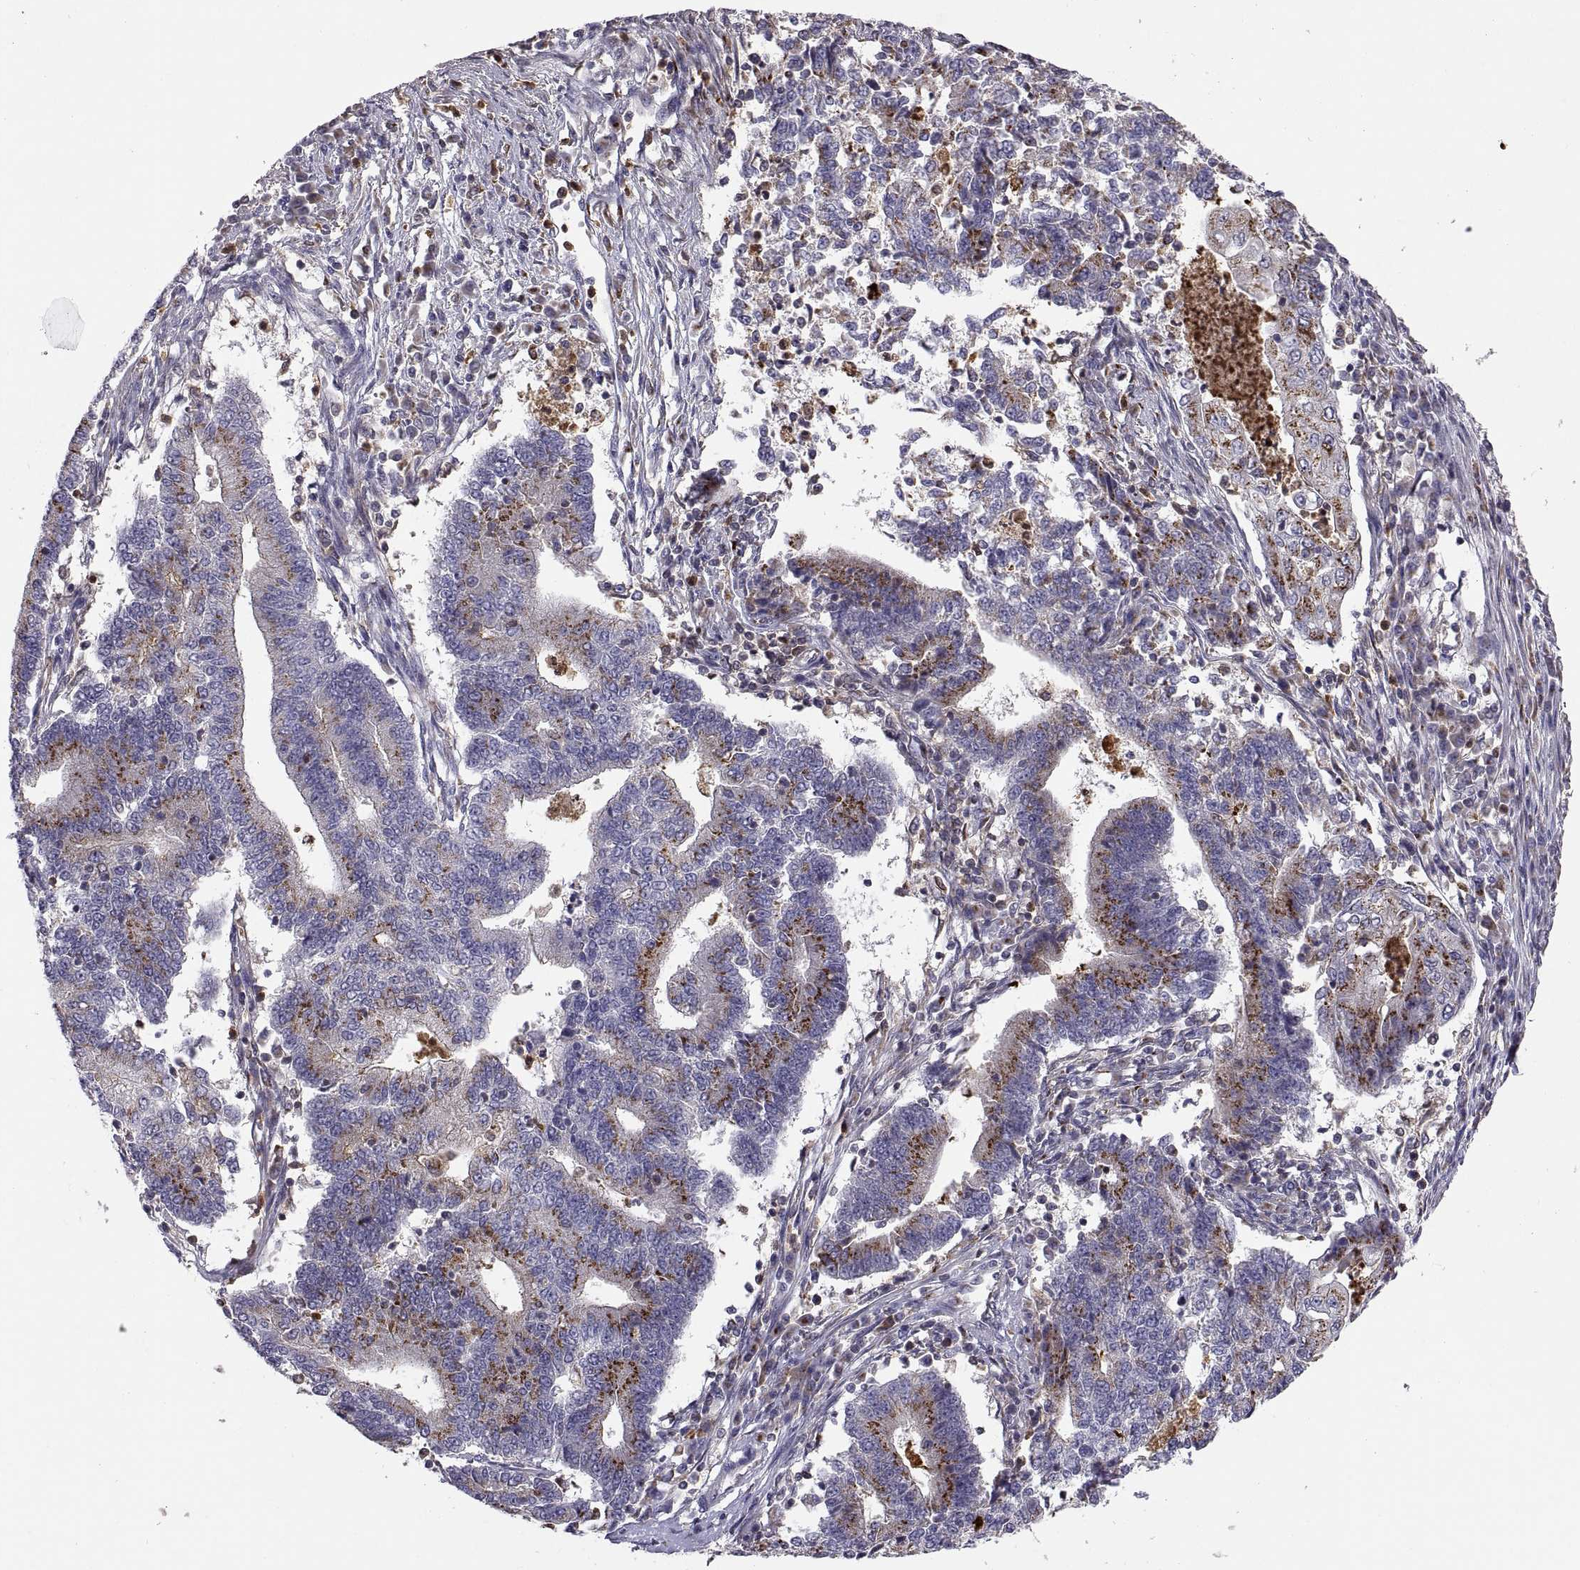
{"staining": {"intensity": "strong", "quantity": "<25%", "location": "cytoplasmic/membranous"}, "tissue": "endometrial cancer", "cell_type": "Tumor cells", "image_type": "cancer", "snomed": [{"axis": "morphology", "description": "Adenocarcinoma, NOS"}, {"axis": "topography", "description": "Uterus"}, {"axis": "topography", "description": "Endometrium"}], "caption": "IHC (DAB (3,3'-diaminobenzidine)) staining of human endometrial cancer (adenocarcinoma) displays strong cytoplasmic/membranous protein expression in approximately <25% of tumor cells.", "gene": "ACAP1", "patient": {"sex": "female", "age": 54}}